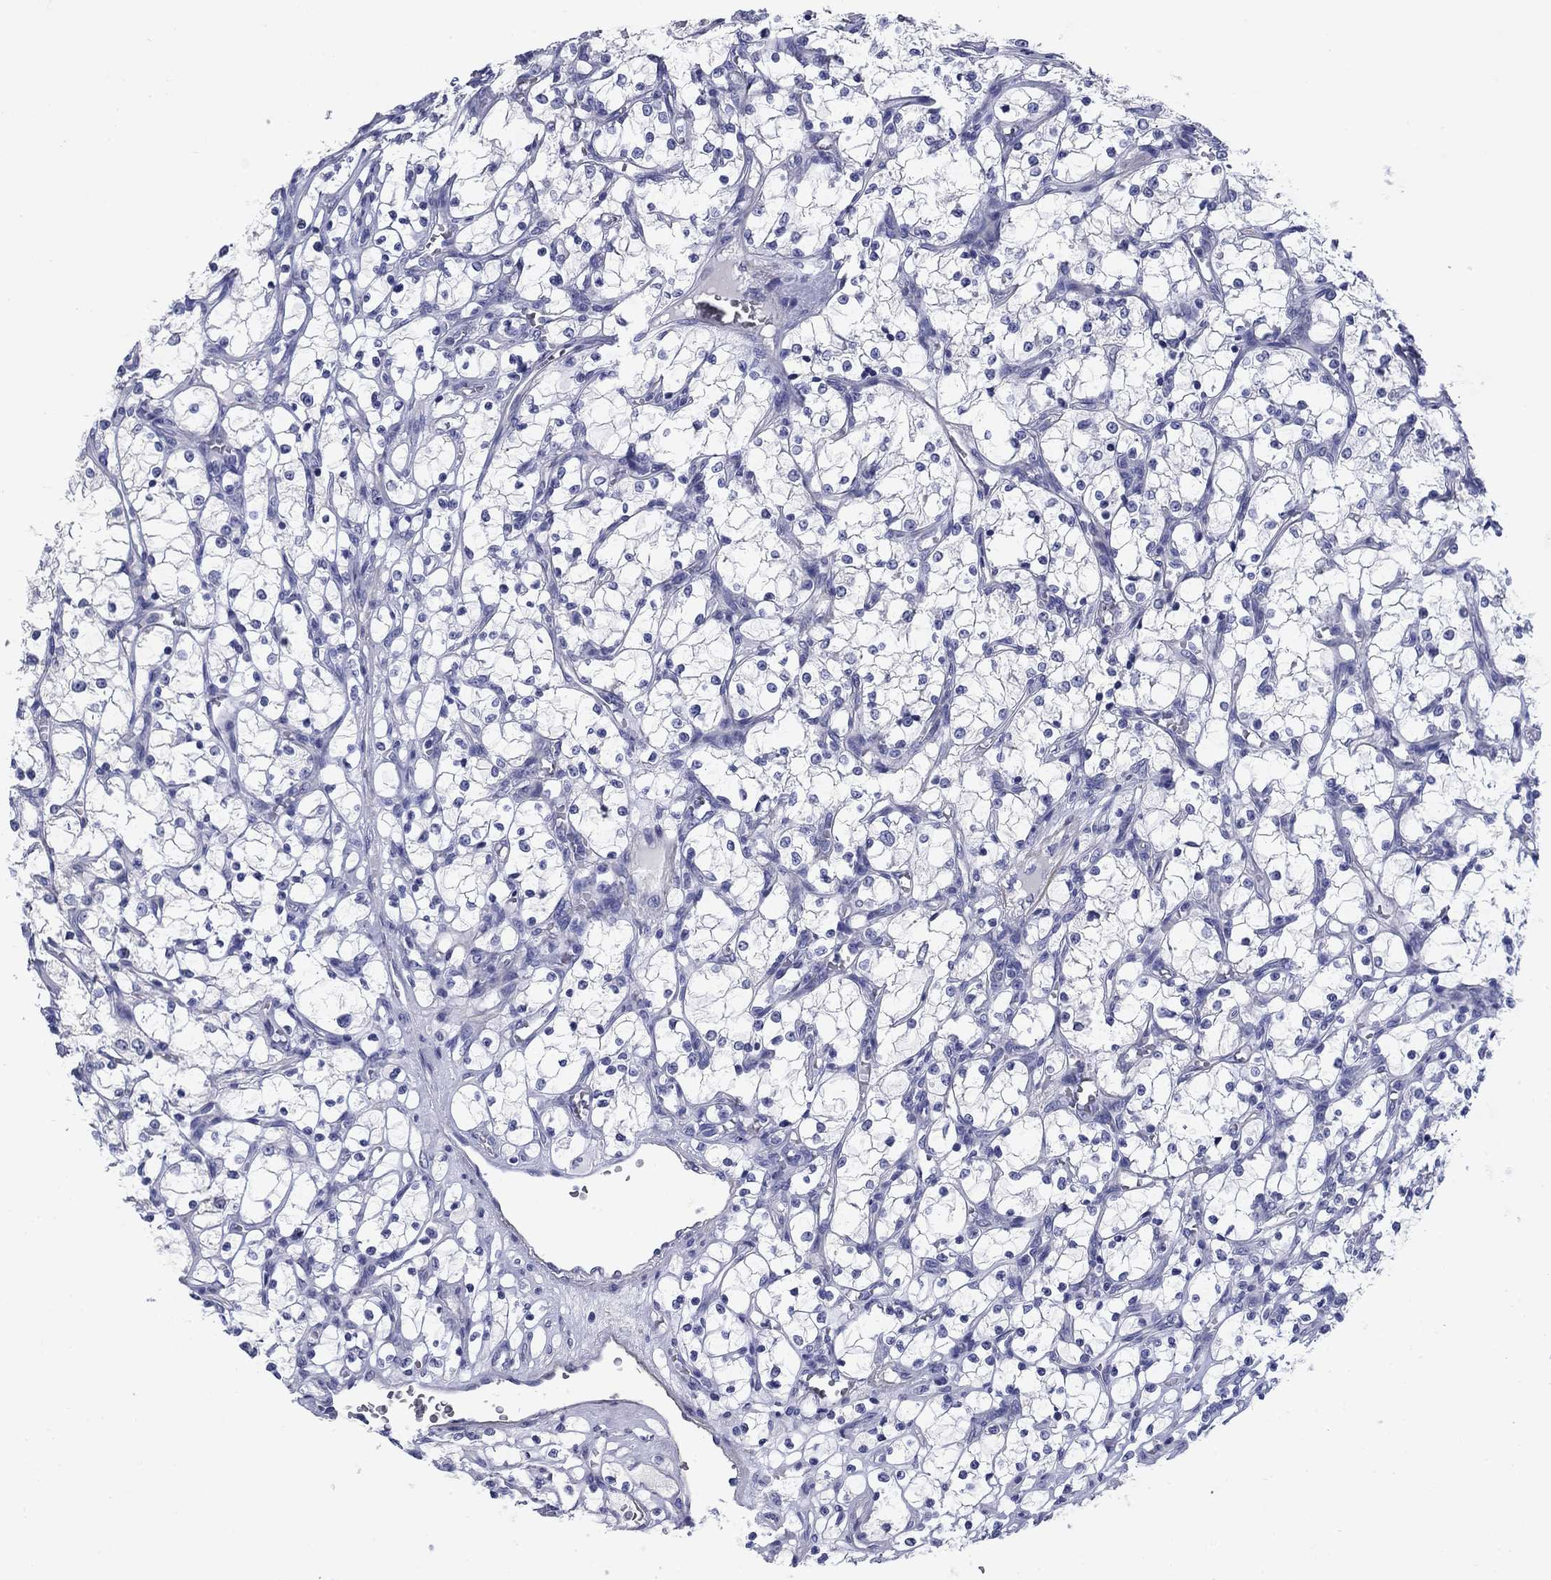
{"staining": {"intensity": "negative", "quantity": "none", "location": "none"}, "tissue": "renal cancer", "cell_type": "Tumor cells", "image_type": "cancer", "snomed": [{"axis": "morphology", "description": "Adenocarcinoma, NOS"}, {"axis": "topography", "description": "Kidney"}], "caption": "Tumor cells are negative for brown protein staining in adenocarcinoma (renal).", "gene": "PRKCG", "patient": {"sex": "female", "age": 69}}